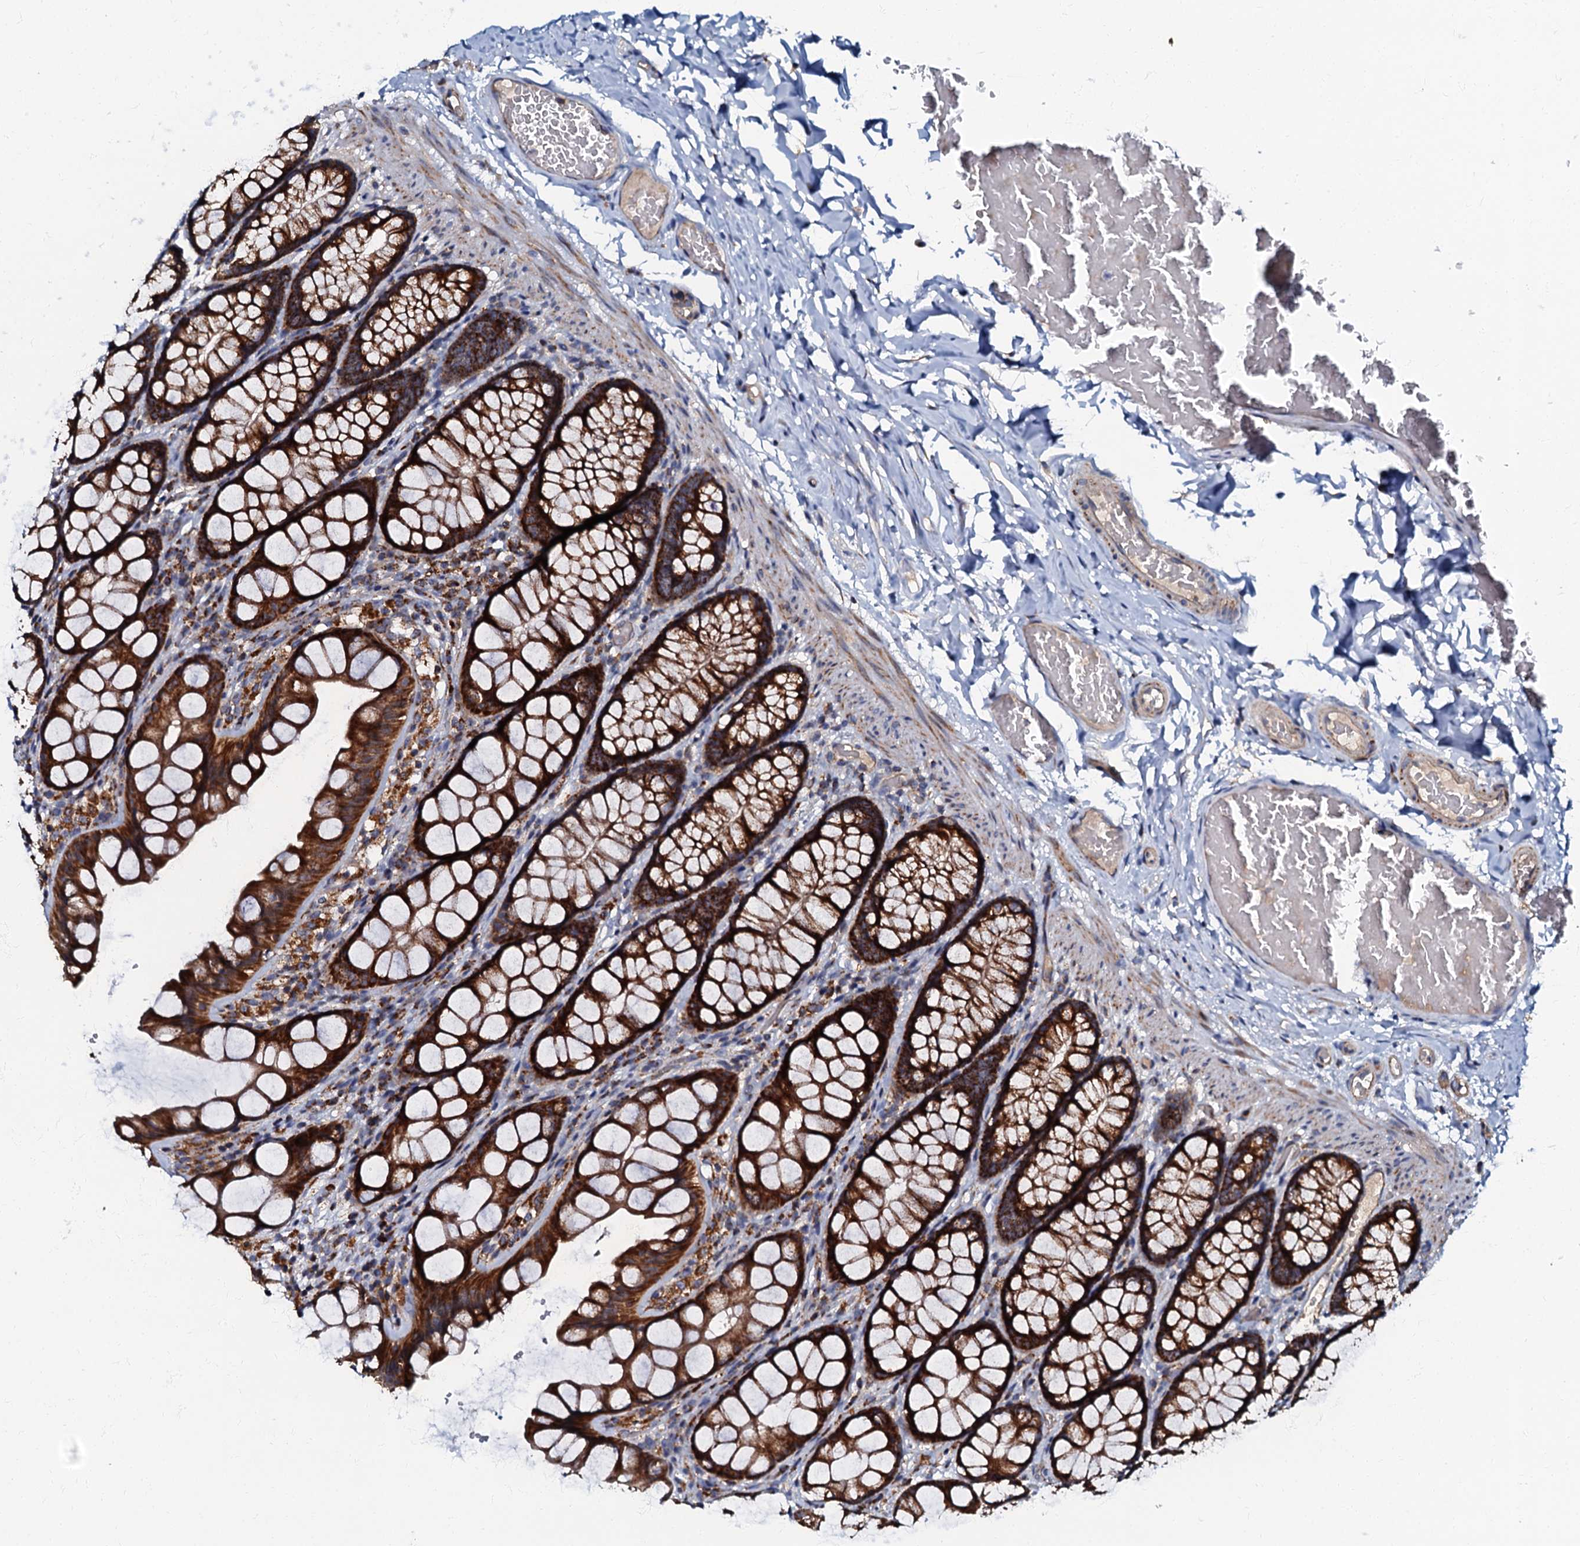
{"staining": {"intensity": "moderate", "quantity": ">75%", "location": "cytoplasmic/membranous"}, "tissue": "colon", "cell_type": "Endothelial cells", "image_type": "normal", "snomed": [{"axis": "morphology", "description": "Normal tissue, NOS"}, {"axis": "topography", "description": "Colon"}], "caption": "Normal colon reveals moderate cytoplasmic/membranous staining in about >75% of endothelial cells The staining is performed using DAB brown chromogen to label protein expression. The nuclei are counter-stained blue using hematoxylin..", "gene": "NDUFA12", "patient": {"sex": "male", "age": 47}}